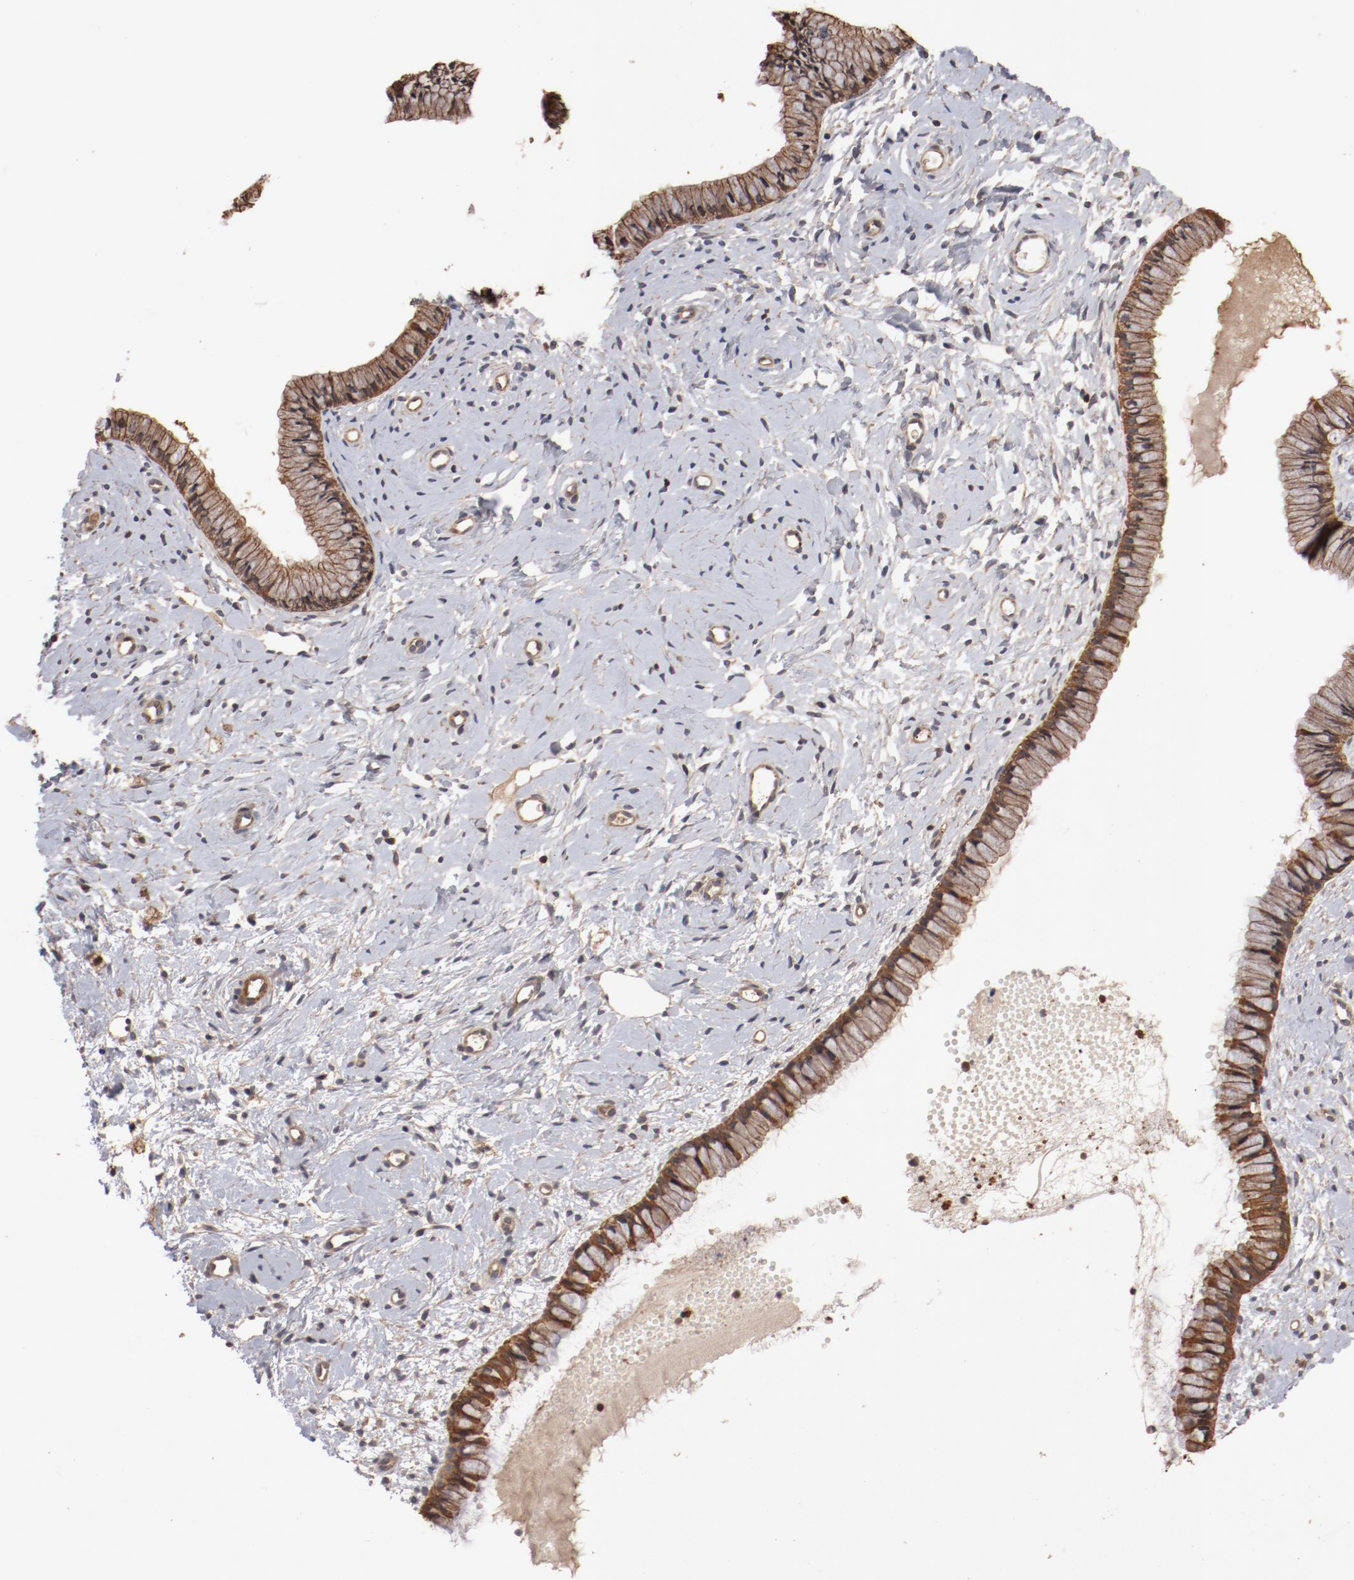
{"staining": {"intensity": "moderate", "quantity": ">75%", "location": "cytoplasmic/membranous"}, "tissue": "cervix", "cell_type": "Glandular cells", "image_type": "normal", "snomed": [{"axis": "morphology", "description": "Normal tissue, NOS"}, {"axis": "topography", "description": "Cervix"}], "caption": "An image of cervix stained for a protein shows moderate cytoplasmic/membranous brown staining in glandular cells. (DAB IHC, brown staining for protein, blue staining for nuclei).", "gene": "GUF1", "patient": {"sex": "female", "age": 46}}